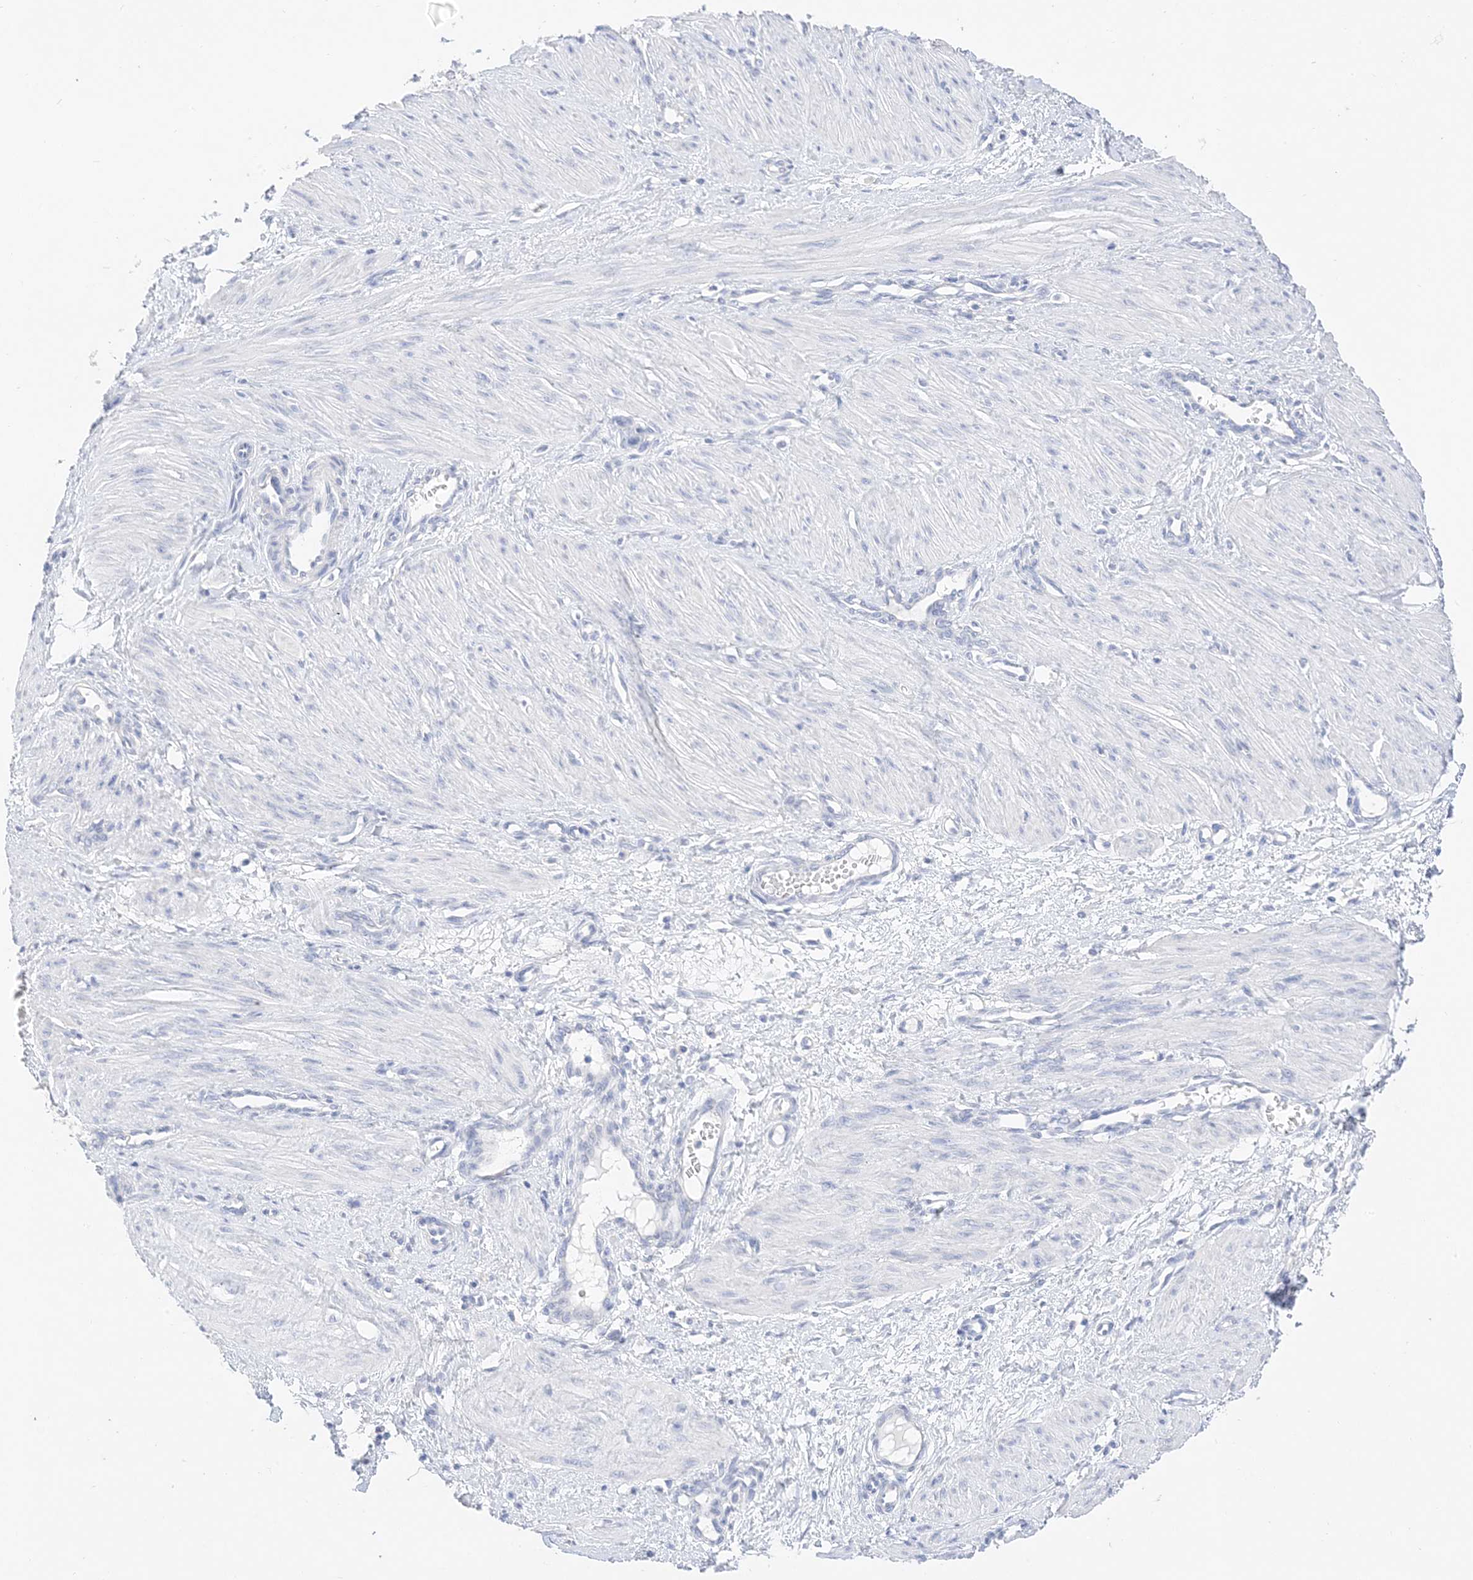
{"staining": {"intensity": "negative", "quantity": "none", "location": "none"}, "tissue": "smooth muscle", "cell_type": "Smooth muscle cells", "image_type": "normal", "snomed": [{"axis": "morphology", "description": "Normal tissue, NOS"}, {"axis": "topography", "description": "Endometrium"}], "caption": "Immunohistochemical staining of unremarkable human smooth muscle exhibits no significant positivity in smooth muscle cells.", "gene": "MUC17", "patient": {"sex": "female", "age": 33}}